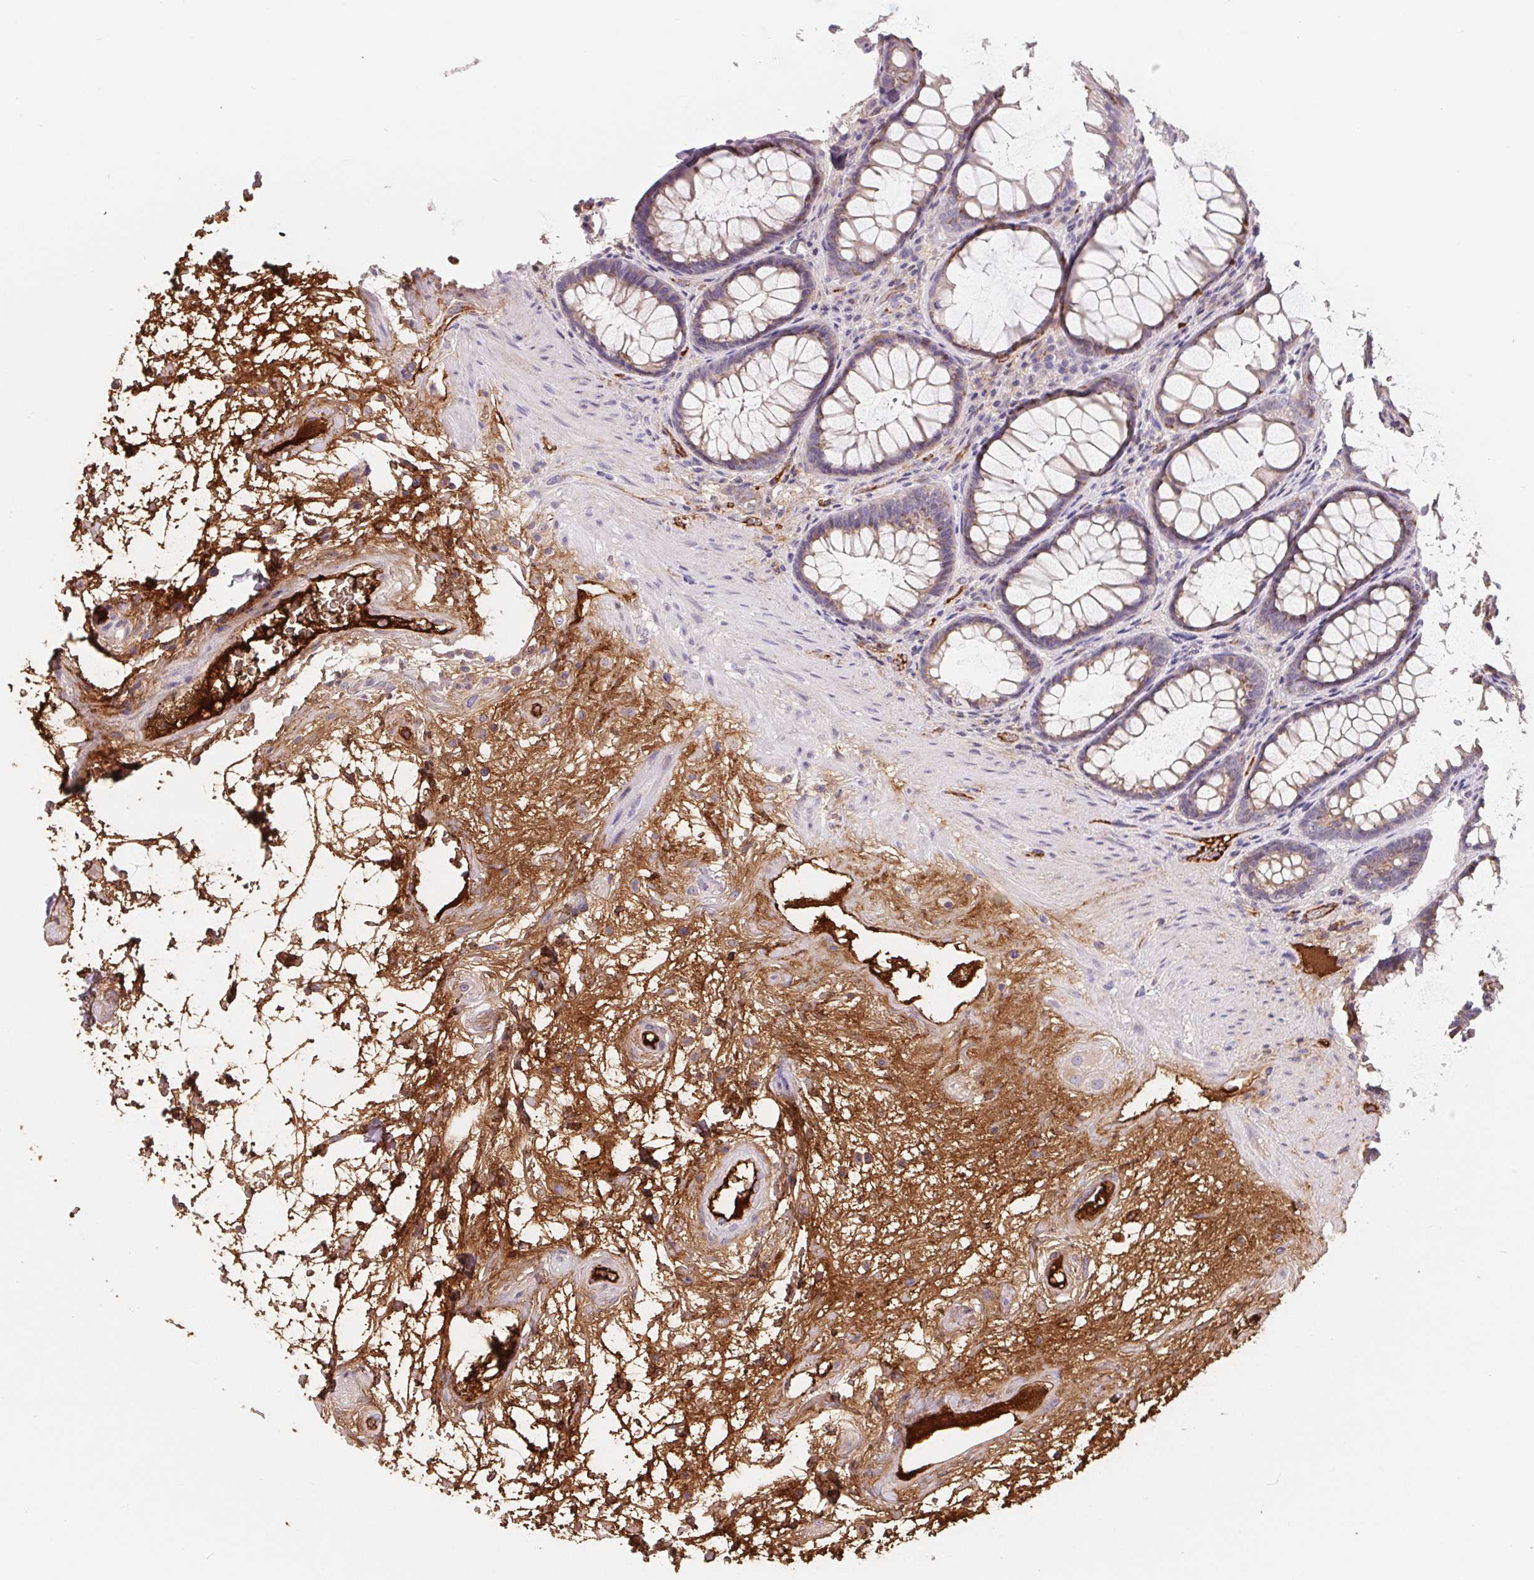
{"staining": {"intensity": "weak", "quantity": "<25%", "location": "cytoplasmic/membranous"}, "tissue": "rectum", "cell_type": "Glandular cells", "image_type": "normal", "snomed": [{"axis": "morphology", "description": "Normal tissue, NOS"}, {"axis": "topography", "description": "Rectum"}], "caption": "A micrograph of human rectum is negative for staining in glandular cells. (DAB immunohistochemistry, high magnification).", "gene": "LPA", "patient": {"sex": "male", "age": 72}}